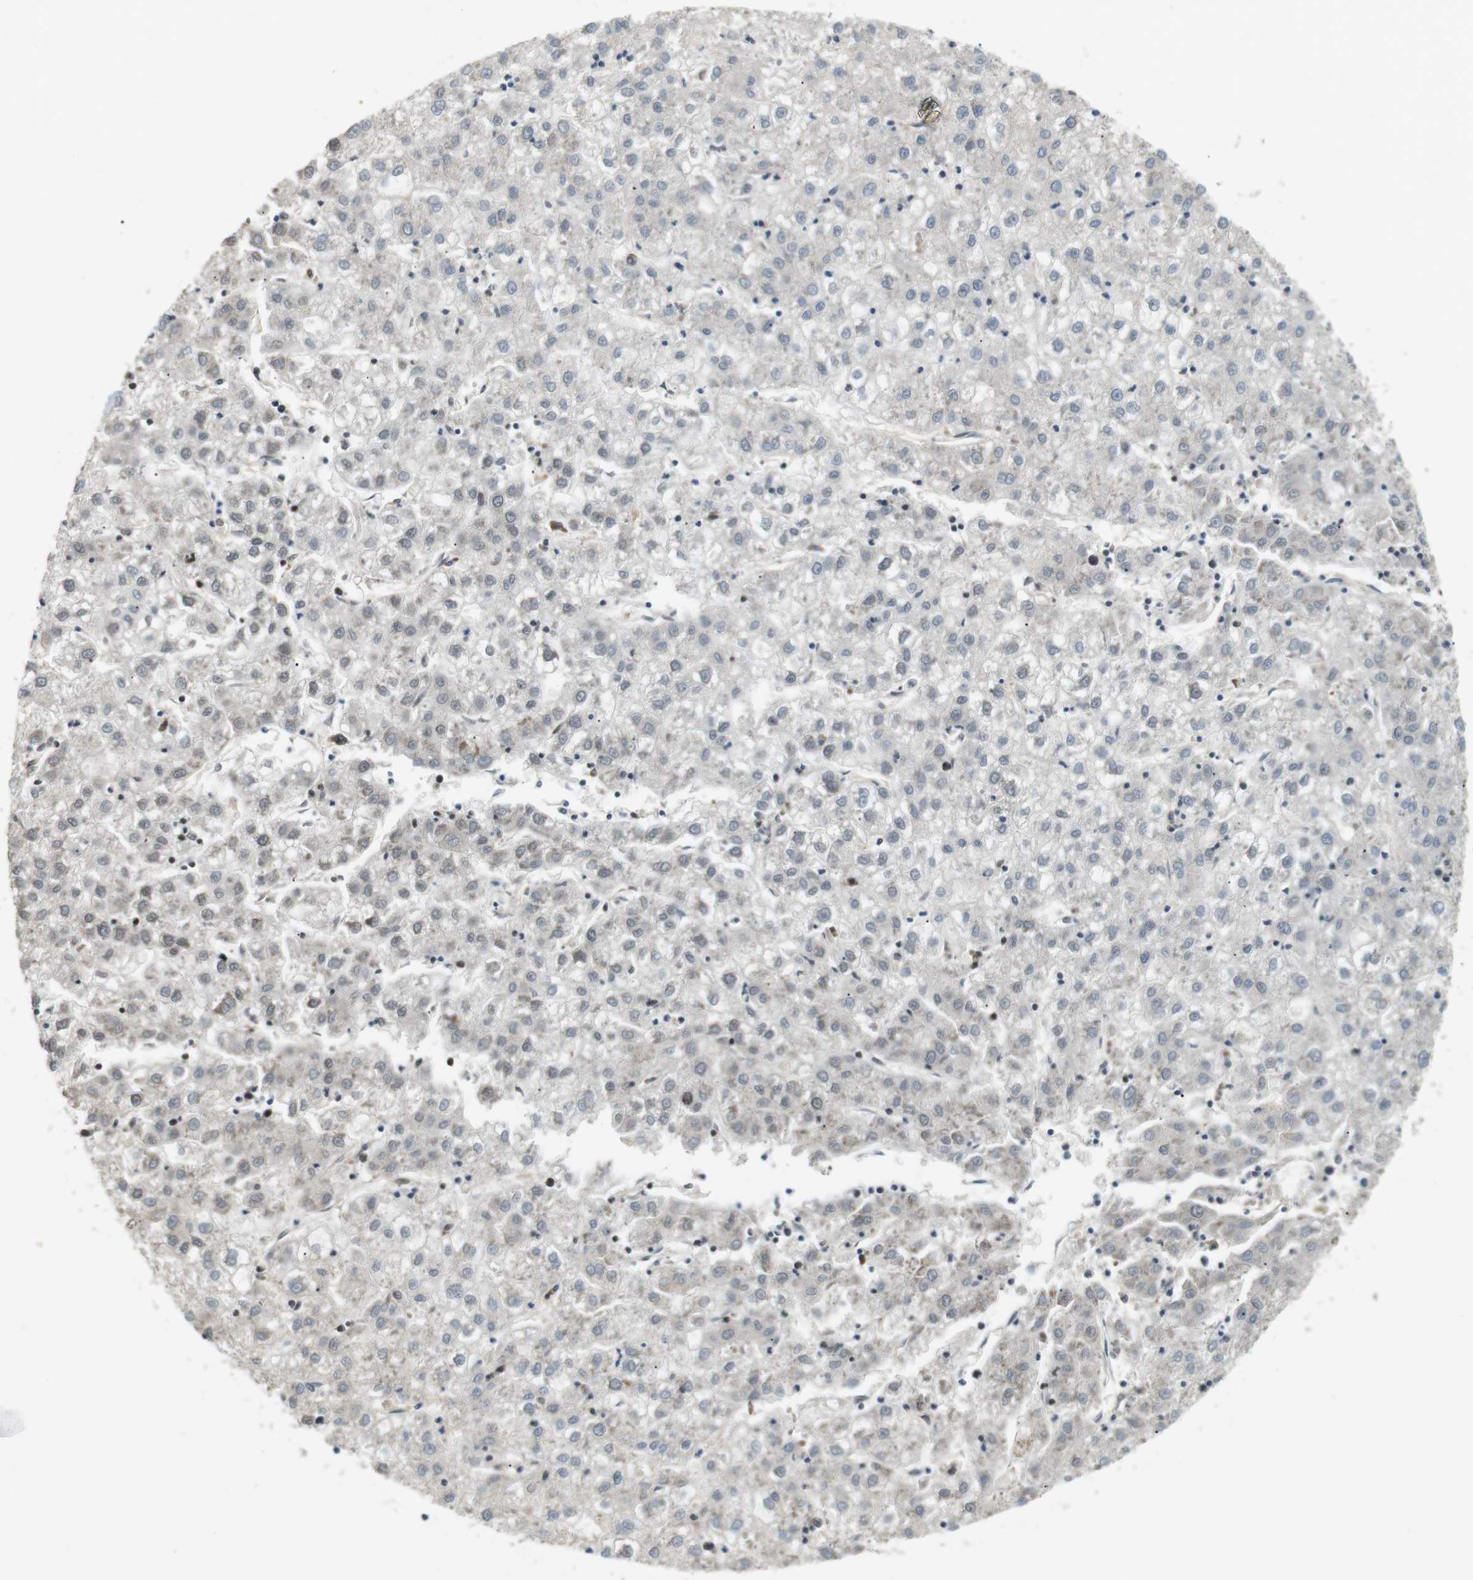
{"staining": {"intensity": "negative", "quantity": "none", "location": "none"}, "tissue": "liver cancer", "cell_type": "Tumor cells", "image_type": "cancer", "snomed": [{"axis": "morphology", "description": "Carcinoma, Hepatocellular, NOS"}, {"axis": "topography", "description": "Liver"}], "caption": "Tumor cells show no significant protein staining in hepatocellular carcinoma (liver).", "gene": "P2RY1", "patient": {"sex": "male", "age": 72}}